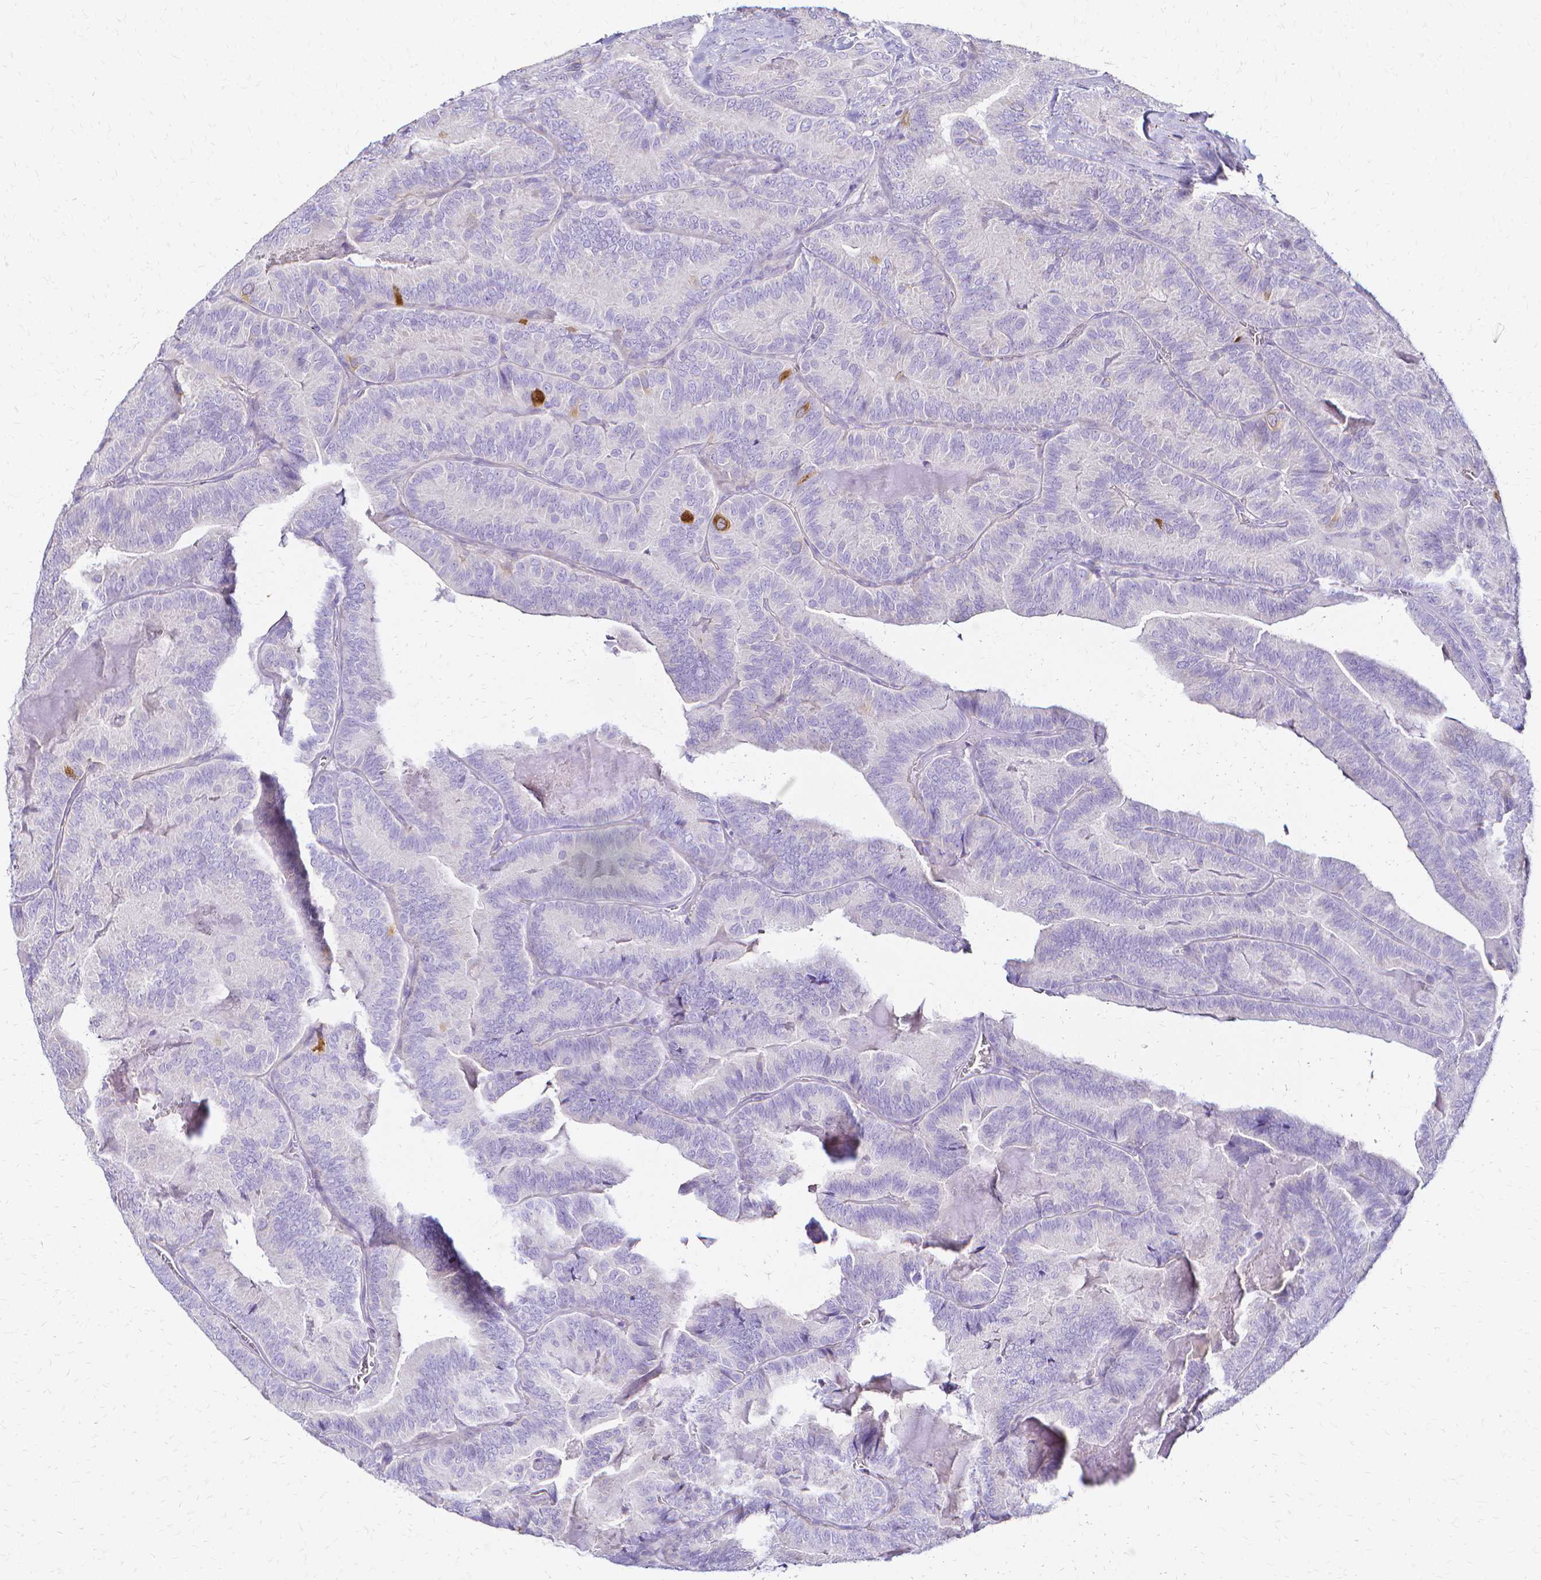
{"staining": {"intensity": "strong", "quantity": "<25%", "location": "cytoplasmic/membranous"}, "tissue": "thyroid cancer", "cell_type": "Tumor cells", "image_type": "cancer", "snomed": [{"axis": "morphology", "description": "Papillary adenocarcinoma, NOS"}, {"axis": "topography", "description": "Thyroid gland"}], "caption": "DAB immunohistochemical staining of thyroid cancer shows strong cytoplasmic/membranous protein positivity in approximately <25% of tumor cells. (brown staining indicates protein expression, while blue staining denotes nuclei).", "gene": "CCNB1", "patient": {"sex": "female", "age": 75}}